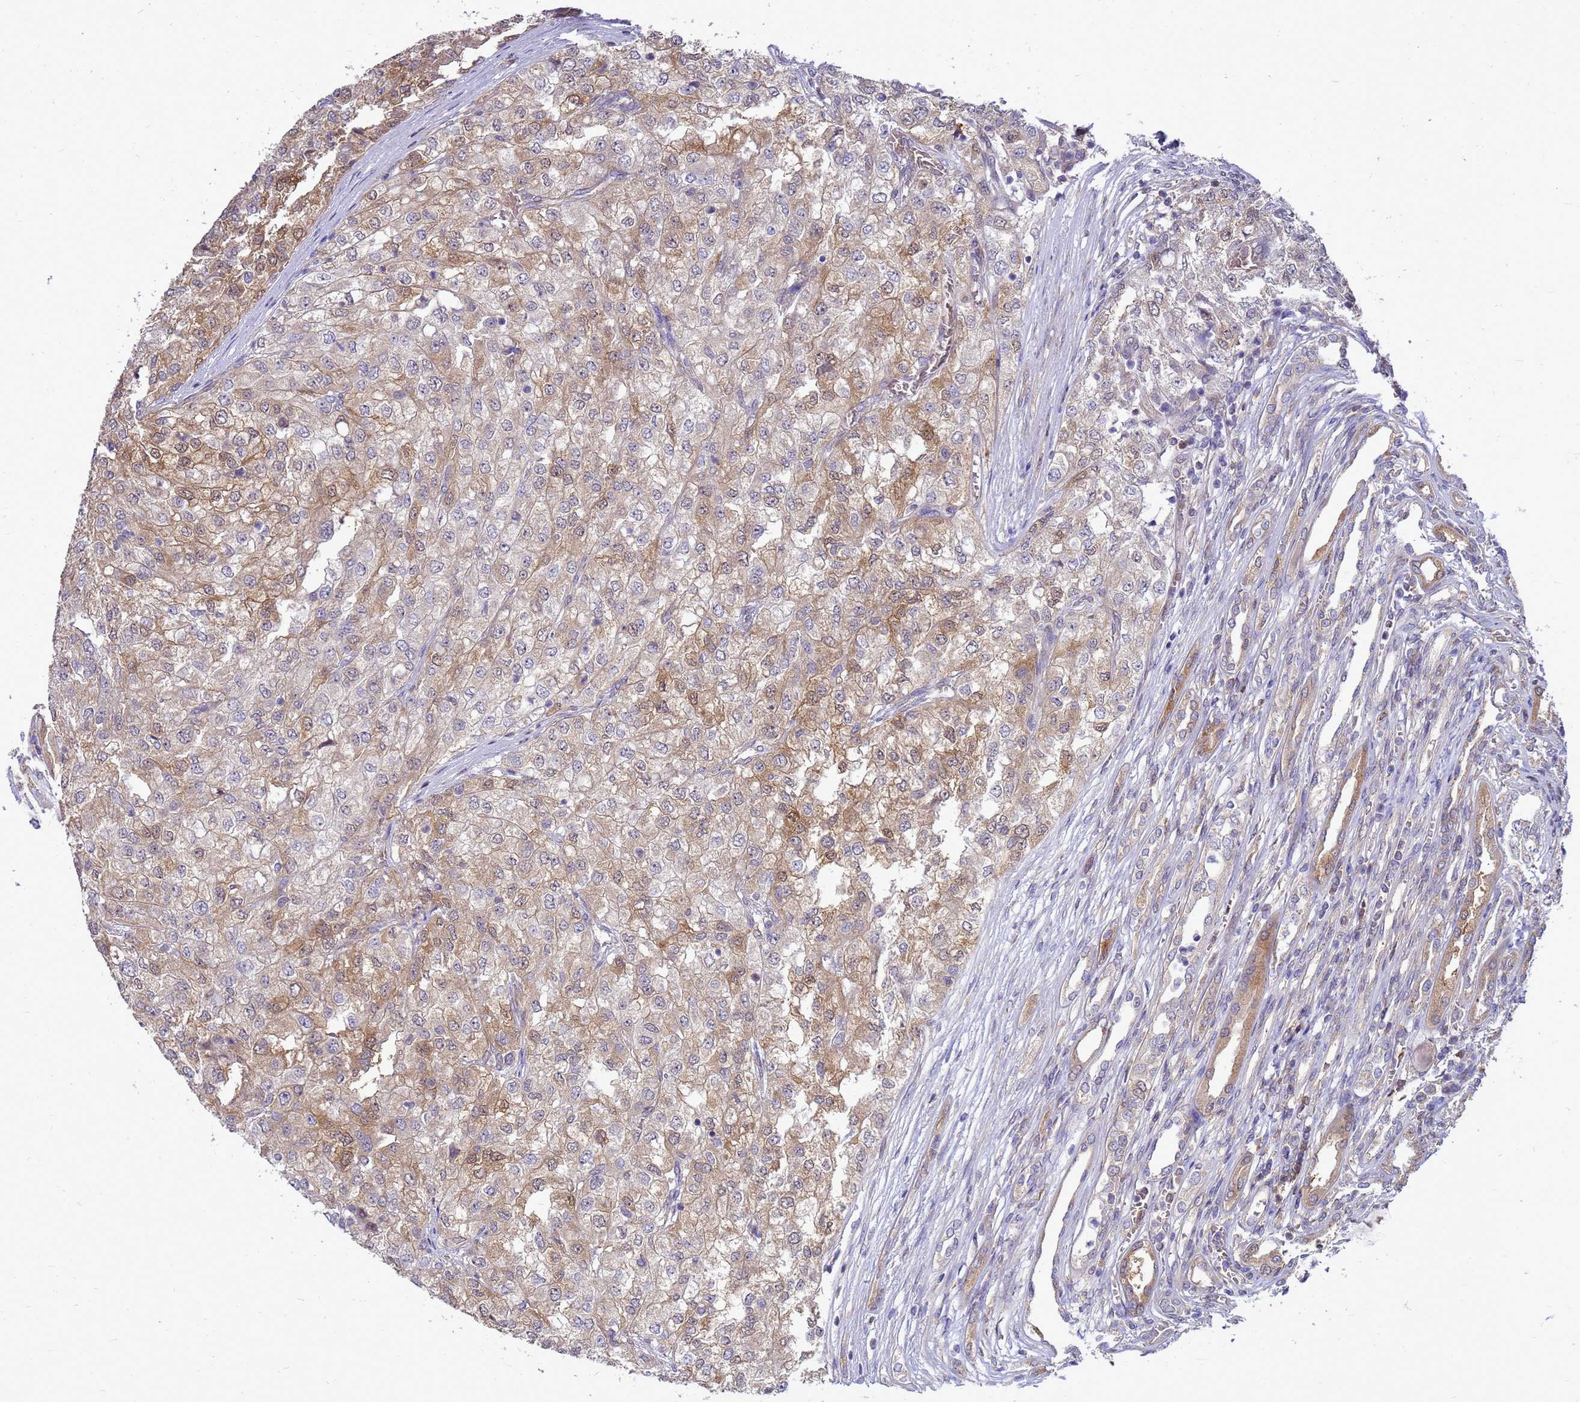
{"staining": {"intensity": "moderate", "quantity": "25%-75%", "location": "cytoplasmic/membranous,nuclear"}, "tissue": "renal cancer", "cell_type": "Tumor cells", "image_type": "cancer", "snomed": [{"axis": "morphology", "description": "Adenocarcinoma, NOS"}, {"axis": "topography", "description": "Kidney"}], "caption": "Protein expression analysis of renal cancer reveals moderate cytoplasmic/membranous and nuclear positivity in approximately 25%-75% of tumor cells.", "gene": "EIF4EBP3", "patient": {"sex": "female", "age": 54}}